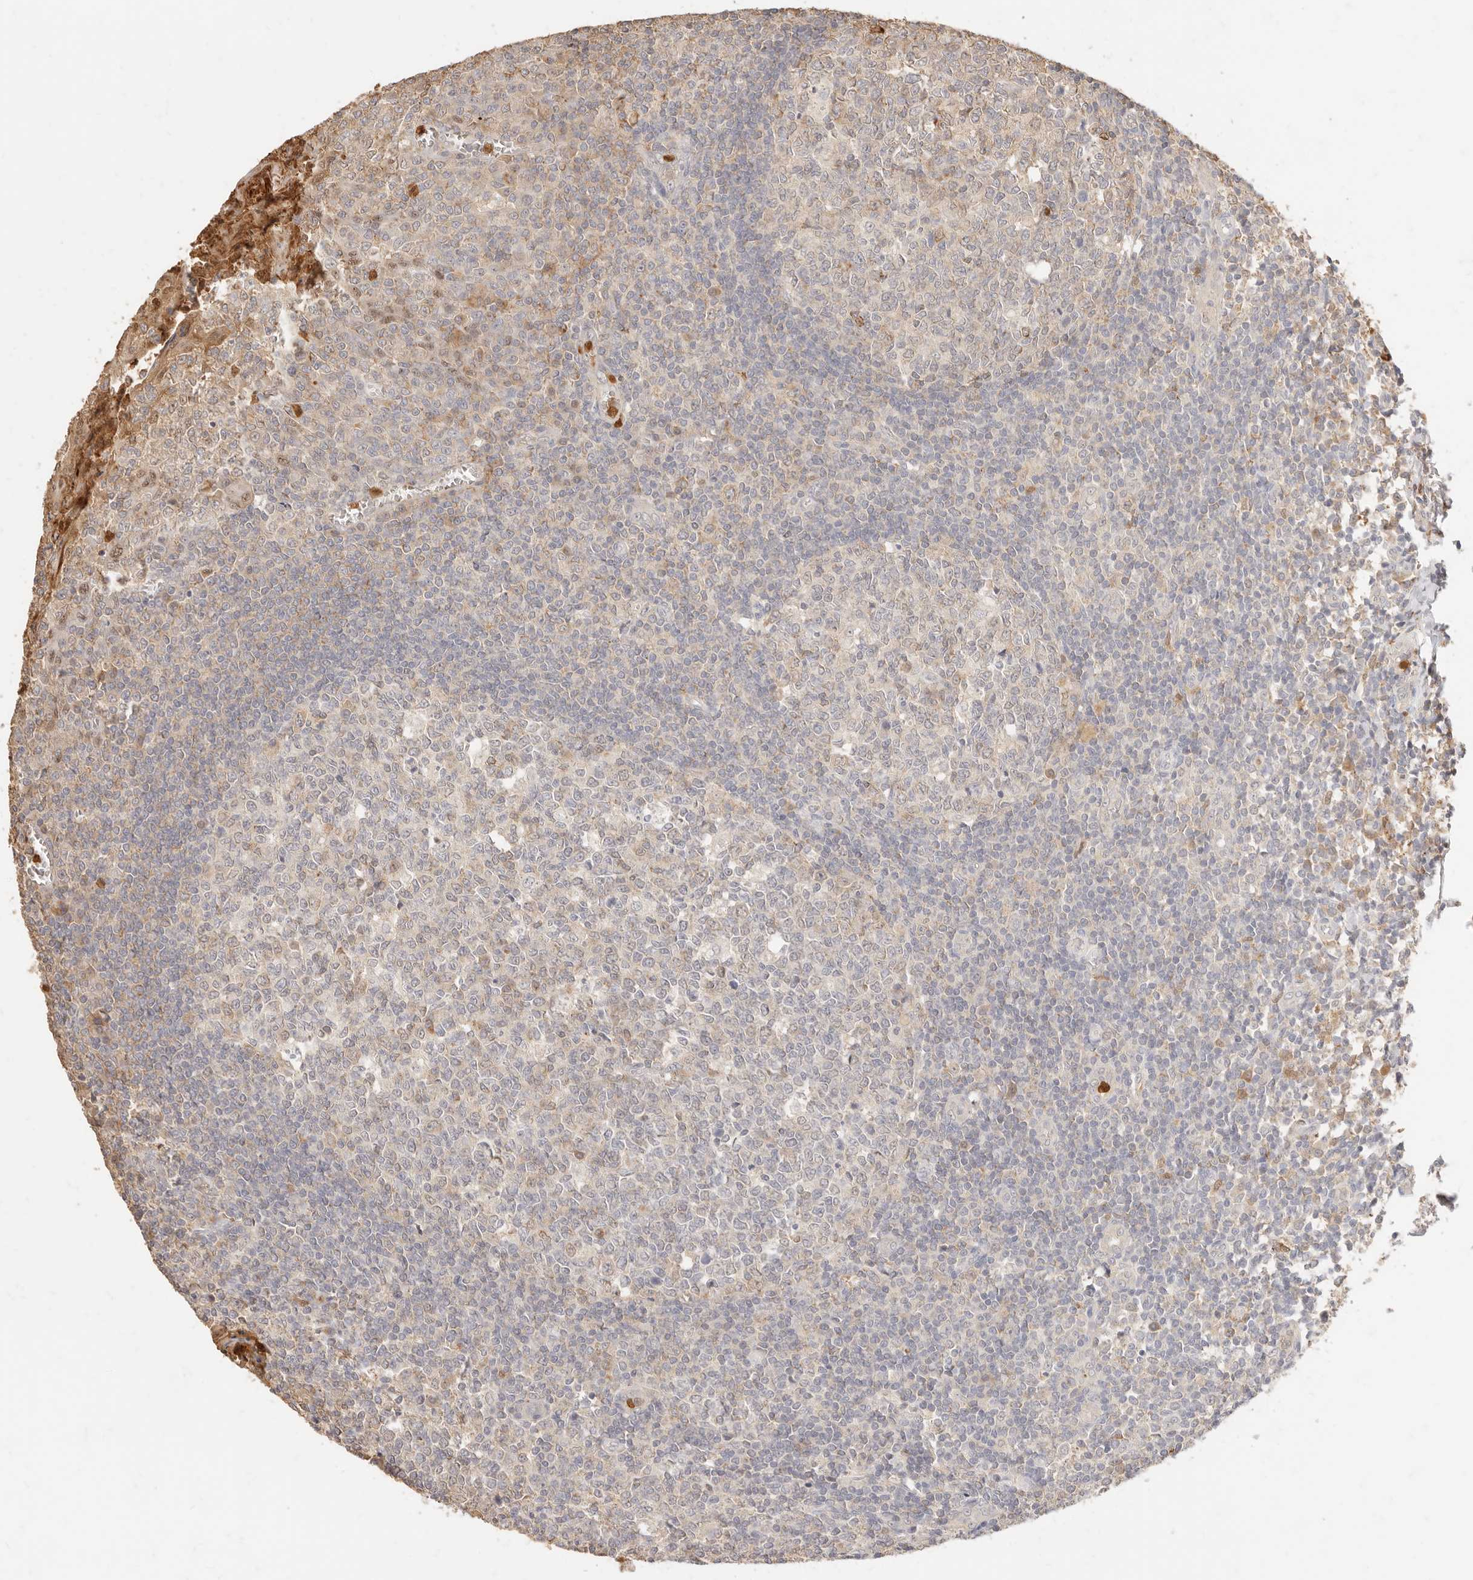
{"staining": {"intensity": "weak", "quantity": "<25%", "location": "cytoplasmic/membranous"}, "tissue": "tonsil", "cell_type": "Germinal center cells", "image_type": "normal", "snomed": [{"axis": "morphology", "description": "Normal tissue, NOS"}, {"axis": "topography", "description": "Tonsil"}], "caption": "This is an immunohistochemistry histopathology image of benign tonsil. There is no expression in germinal center cells.", "gene": "TMTC2", "patient": {"sex": "female", "age": 19}}